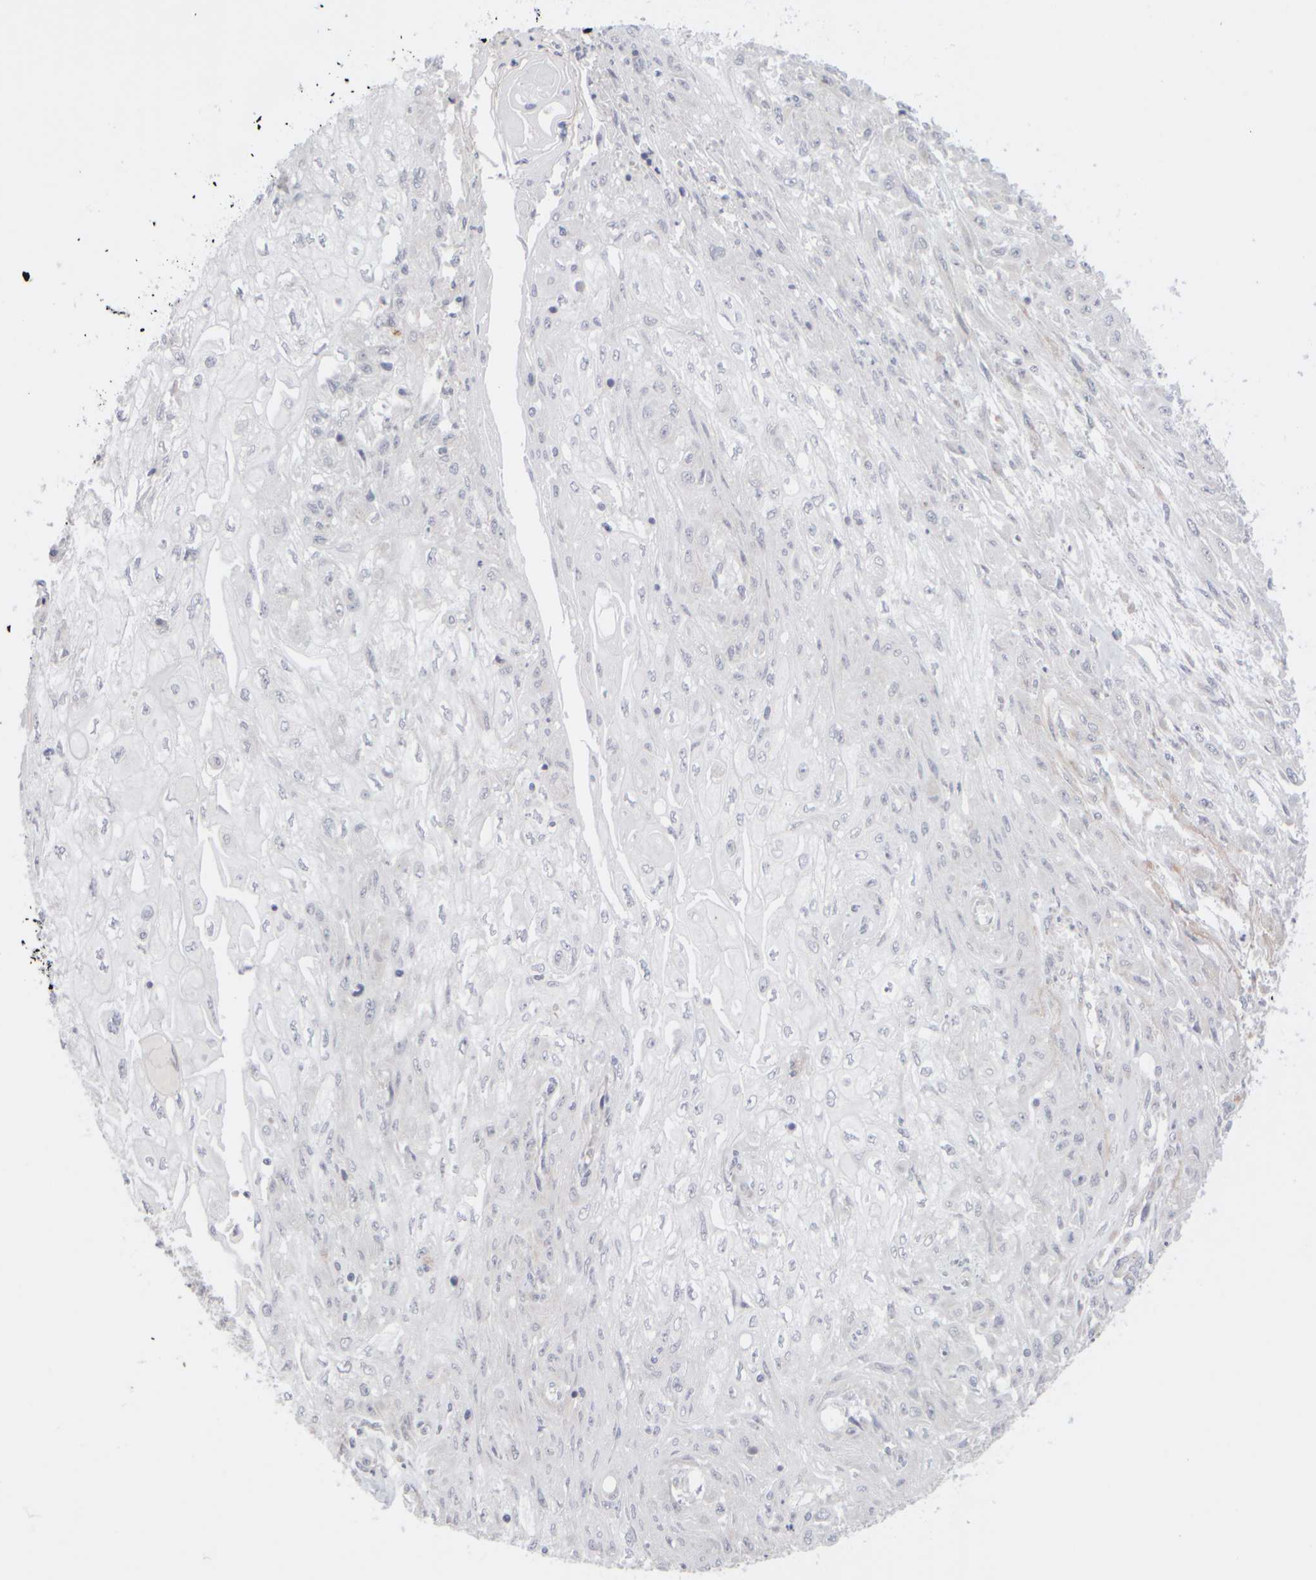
{"staining": {"intensity": "negative", "quantity": "none", "location": "none"}, "tissue": "skin cancer", "cell_type": "Tumor cells", "image_type": "cancer", "snomed": [{"axis": "morphology", "description": "Squamous cell carcinoma, NOS"}, {"axis": "morphology", "description": "Squamous cell carcinoma, metastatic, NOS"}, {"axis": "topography", "description": "Skin"}, {"axis": "topography", "description": "Lymph node"}], "caption": "This is an IHC image of human skin cancer (squamous cell carcinoma). There is no expression in tumor cells.", "gene": "GOPC", "patient": {"sex": "male", "age": 75}}